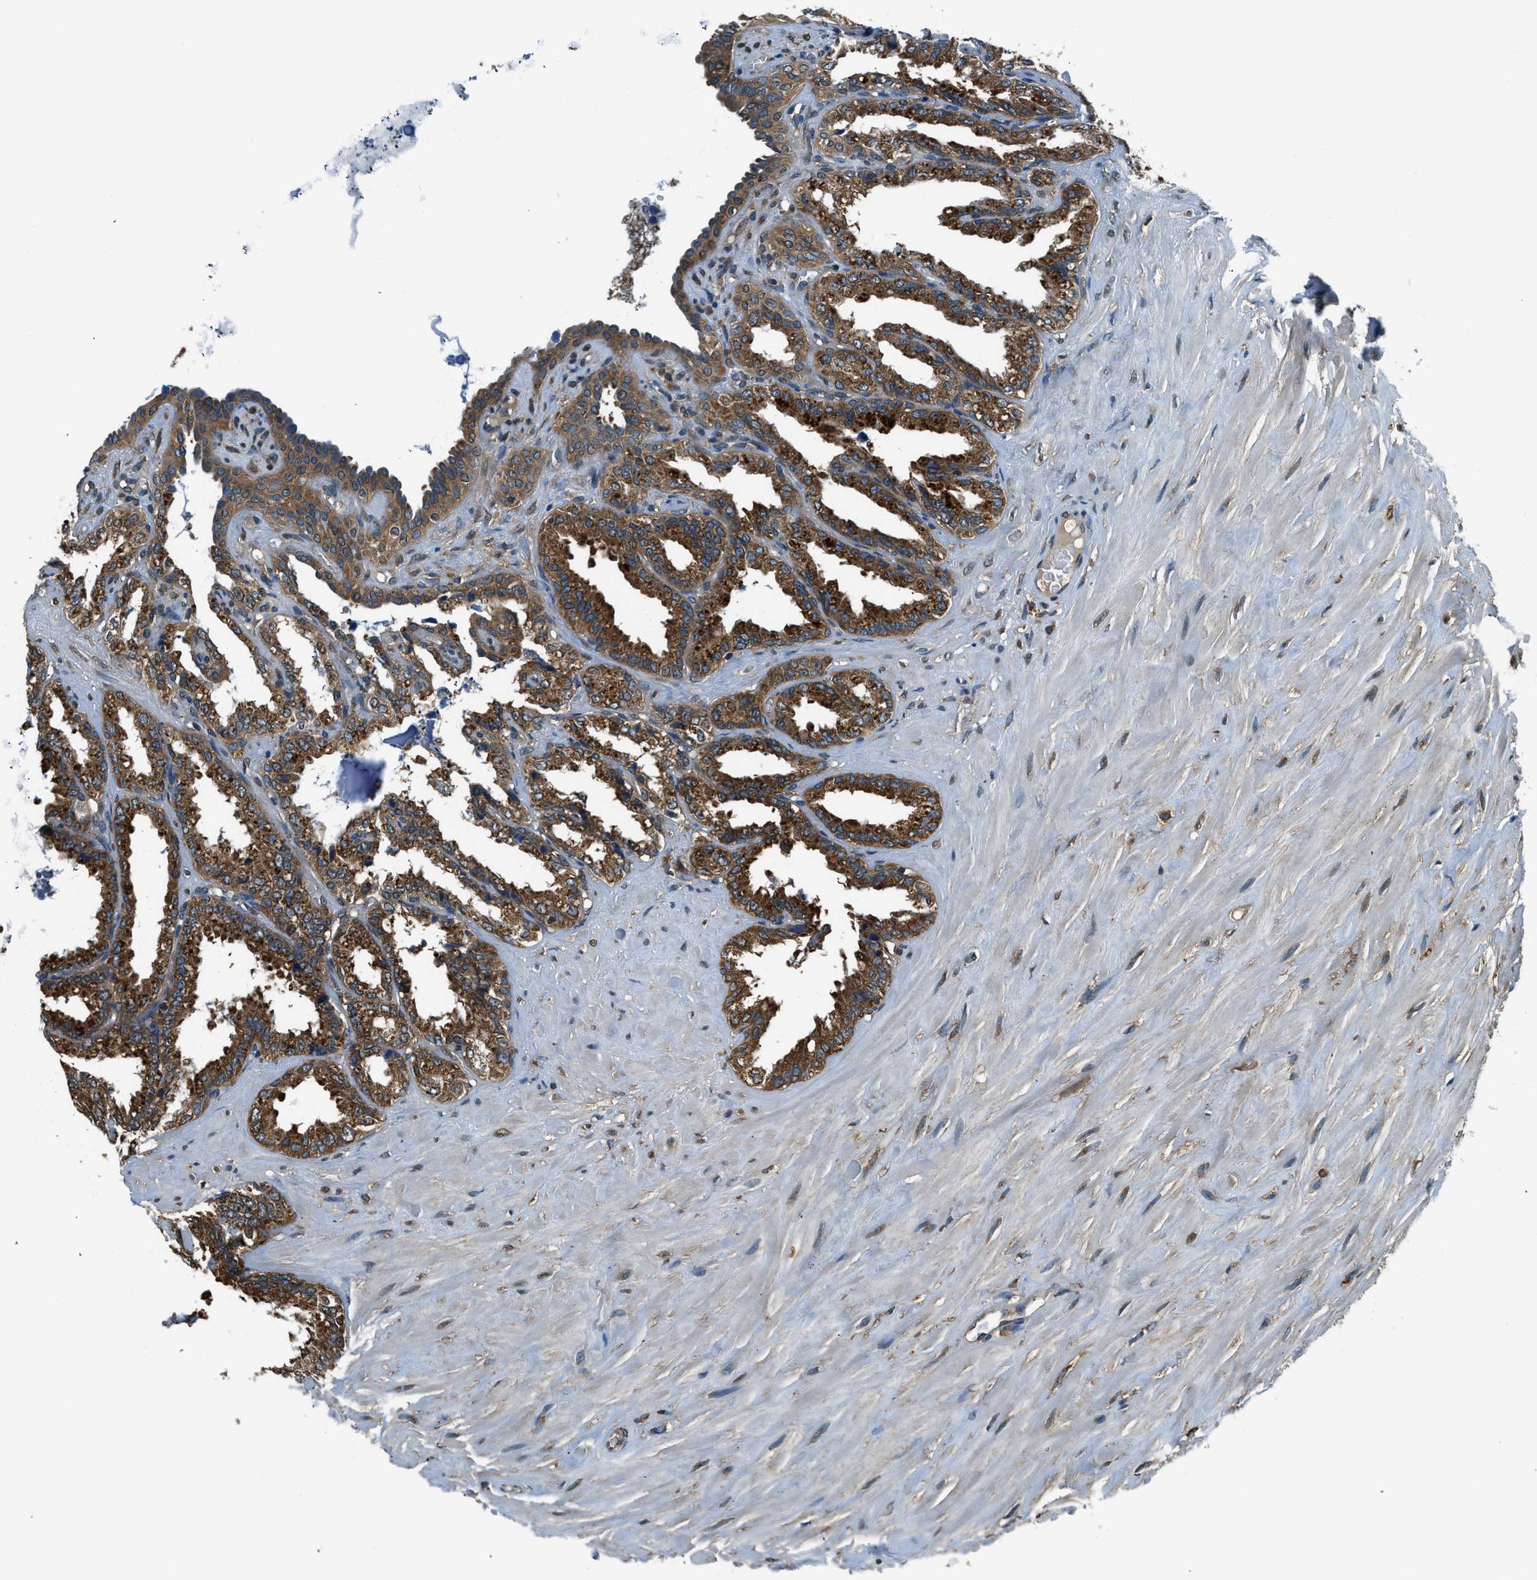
{"staining": {"intensity": "strong", "quantity": ">75%", "location": "cytoplasmic/membranous"}, "tissue": "seminal vesicle", "cell_type": "Glandular cells", "image_type": "normal", "snomed": [{"axis": "morphology", "description": "Normal tissue, NOS"}, {"axis": "topography", "description": "Seminal veicle"}], "caption": "This image reveals immunohistochemistry staining of unremarkable human seminal vesicle, with high strong cytoplasmic/membranous positivity in about >75% of glandular cells.", "gene": "ARFGAP2", "patient": {"sex": "male", "age": 64}}